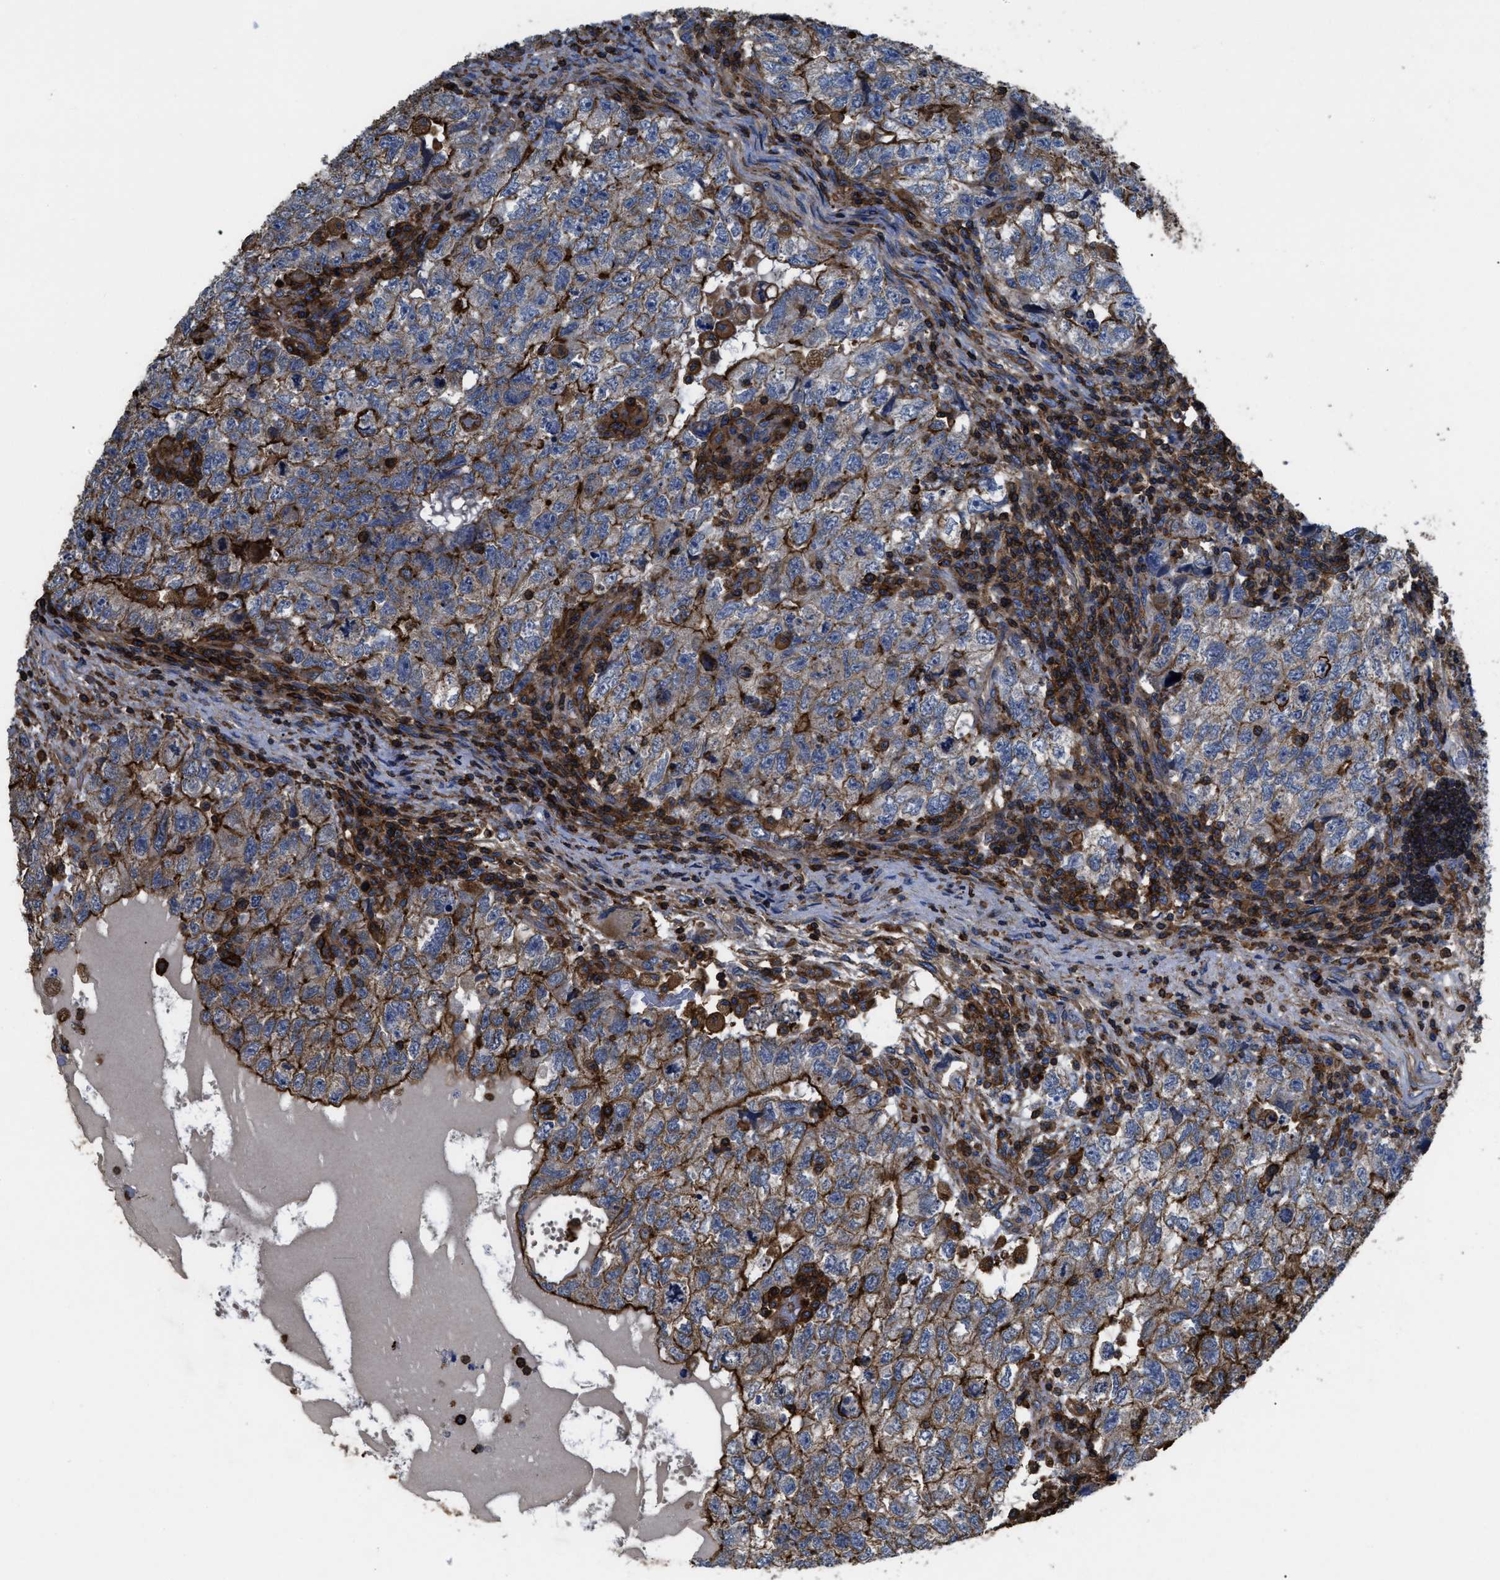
{"staining": {"intensity": "strong", "quantity": ">75%", "location": "cytoplasmic/membranous"}, "tissue": "testis cancer", "cell_type": "Tumor cells", "image_type": "cancer", "snomed": [{"axis": "morphology", "description": "Carcinoma, Embryonal, NOS"}, {"axis": "topography", "description": "Testis"}], "caption": "Testis cancer (embryonal carcinoma) stained with DAB immunohistochemistry (IHC) shows high levels of strong cytoplasmic/membranous expression in approximately >75% of tumor cells.", "gene": "SCUBE2", "patient": {"sex": "male", "age": 36}}